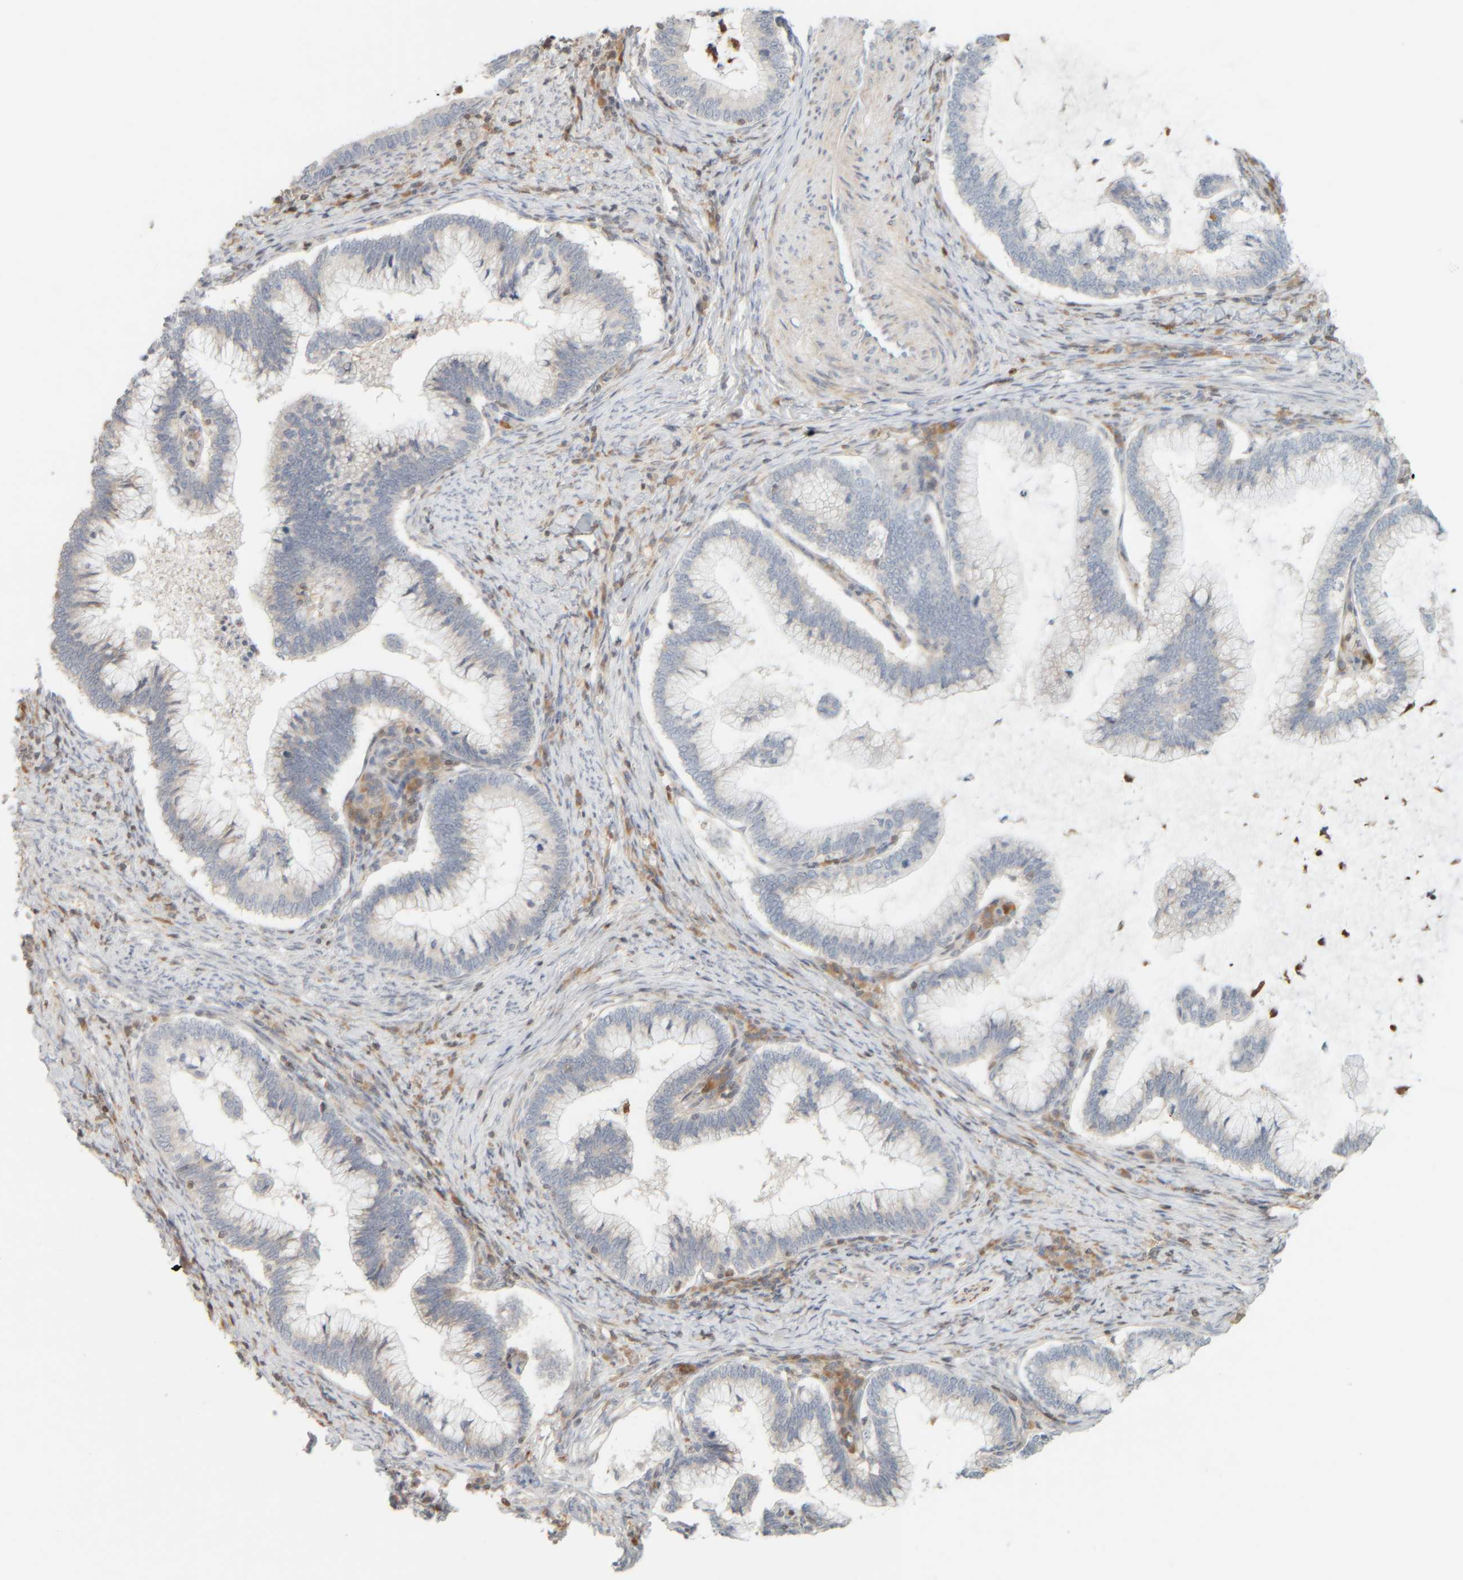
{"staining": {"intensity": "negative", "quantity": "none", "location": "none"}, "tissue": "cervical cancer", "cell_type": "Tumor cells", "image_type": "cancer", "snomed": [{"axis": "morphology", "description": "Adenocarcinoma, NOS"}, {"axis": "topography", "description": "Cervix"}], "caption": "This is an immunohistochemistry (IHC) micrograph of human adenocarcinoma (cervical). There is no expression in tumor cells.", "gene": "PTGES3L-AARSD1", "patient": {"sex": "female", "age": 36}}